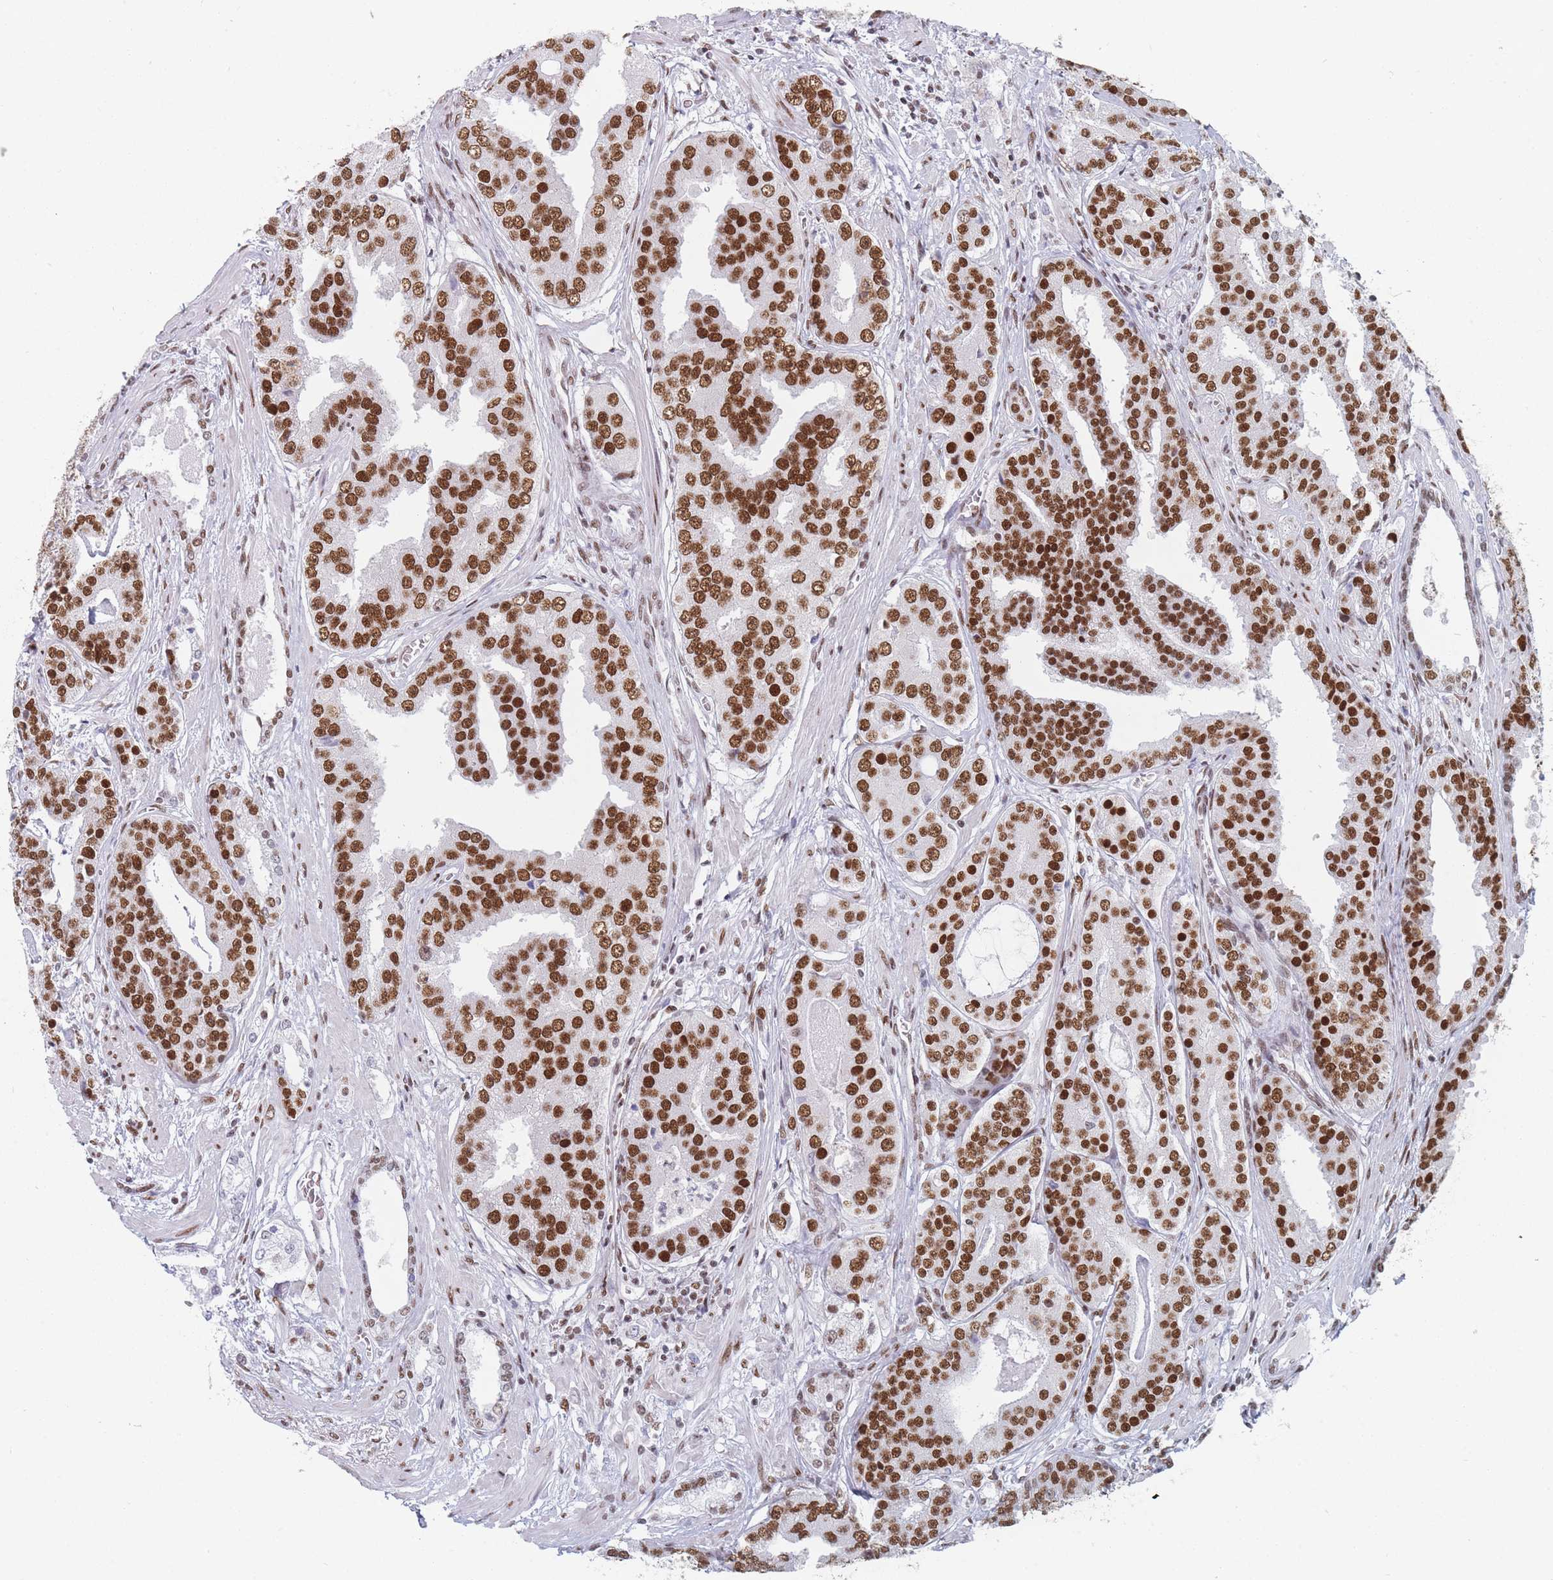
{"staining": {"intensity": "moderate", "quantity": ">75%", "location": "nuclear"}, "tissue": "prostate cancer", "cell_type": "Tumor cells", "image_type": "cancer", "snomed": [{"axis": "morphology", "description": "Adenocarcinoma, High grade"}, {"axis": "topography", "description": "Prostate"}], "caption": "Prostate cancer (adenocarcinoma (high-grade)) stained for a protein displays moderate nuclear positivity in tumor cells.", "gene": "SAFB2", "patient": {"sex": "male", "age": 71}}